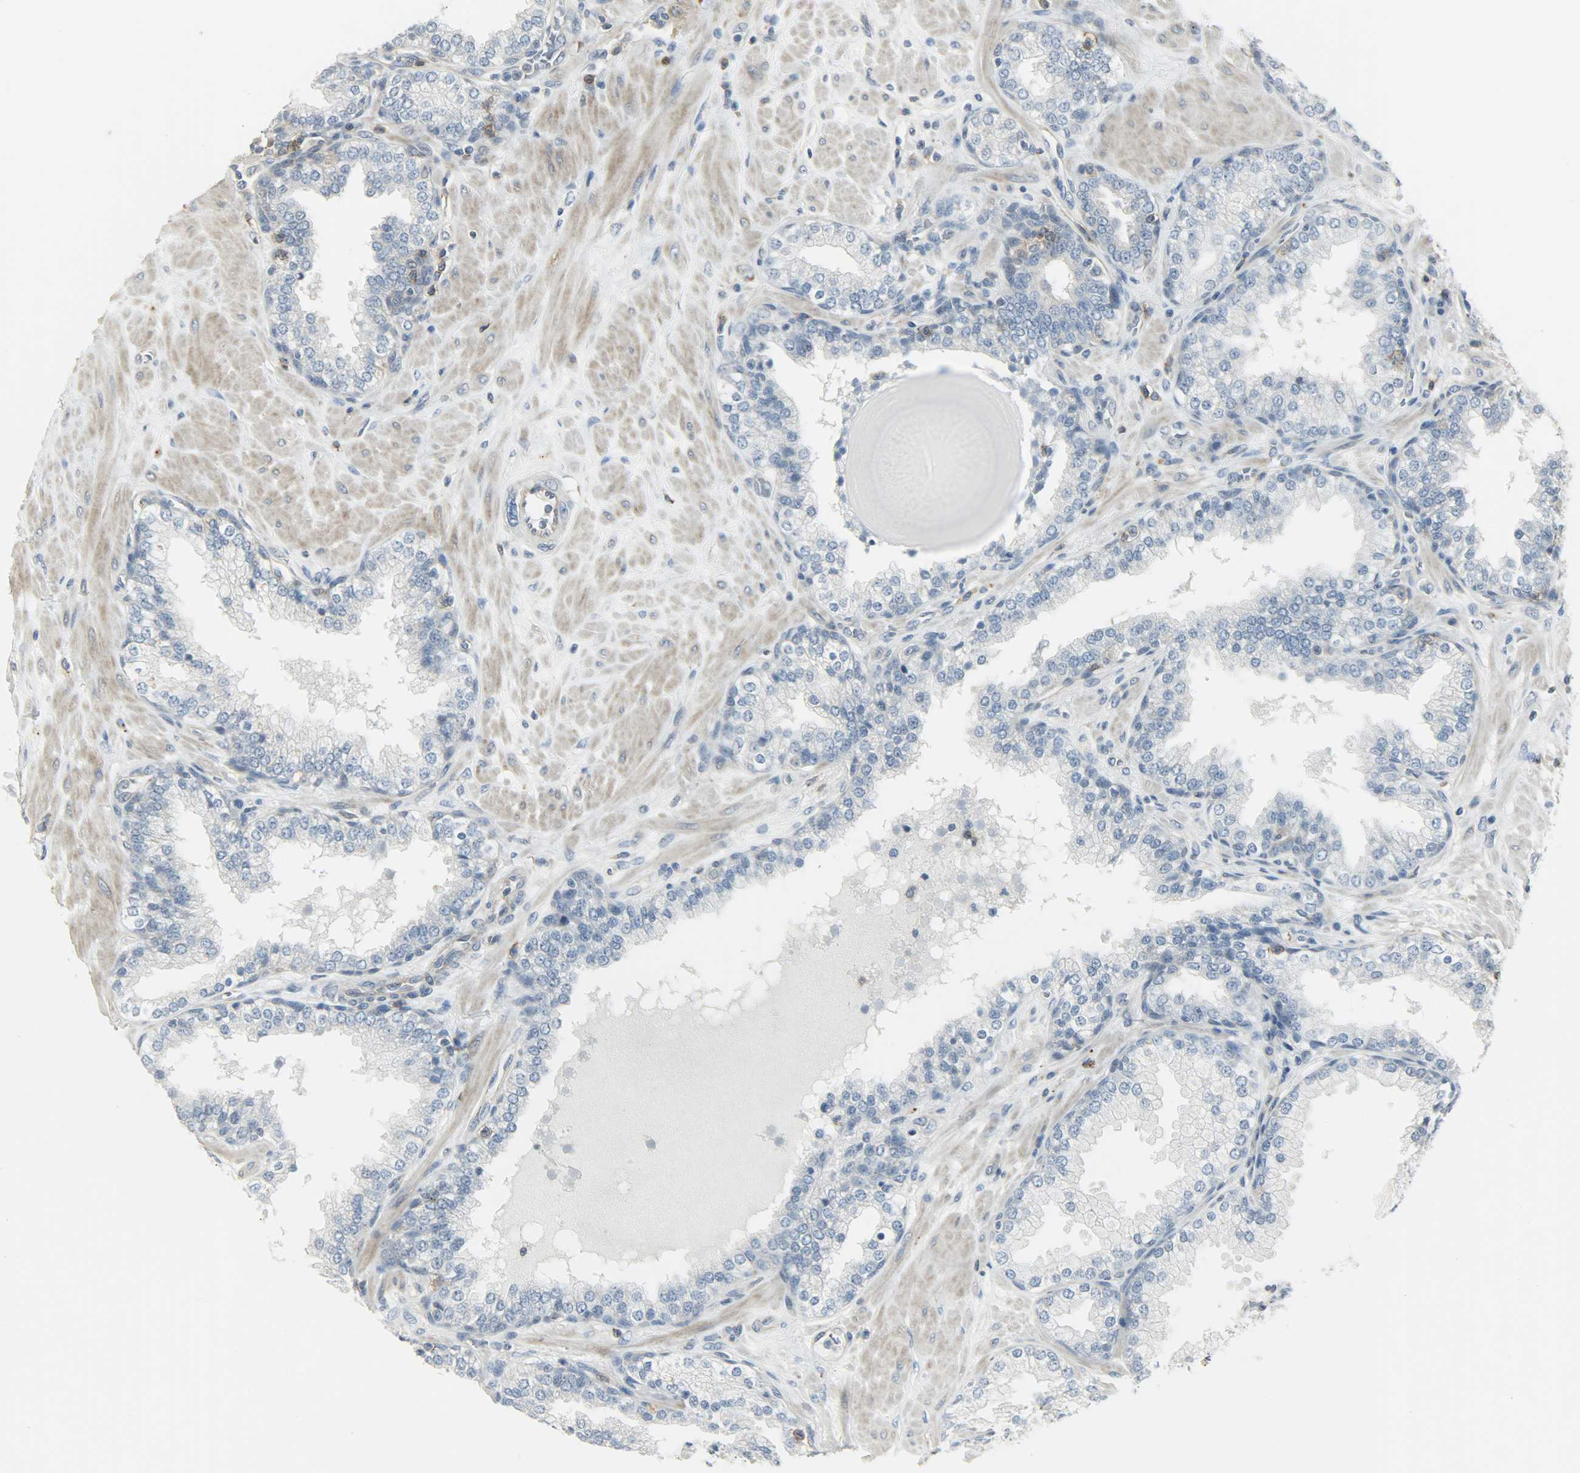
{"staining": {"intensity": "negative", "quantity": "none", "location": "none"}, "tissue": "prostate", "cell_type": "Glandular cells", "image_type": "normal", "snomed": [{"axis": "morphology", "description": "Normal tissue, NOS"}, {"axis": "topography", "description": "Prostate"}], "caption": "Immunohistochemical staining of unremarkable prostate demonstrates no significant staining in glandular cells.", "gene": "CD4", "patient": {"sex": "male", "age": 51}}